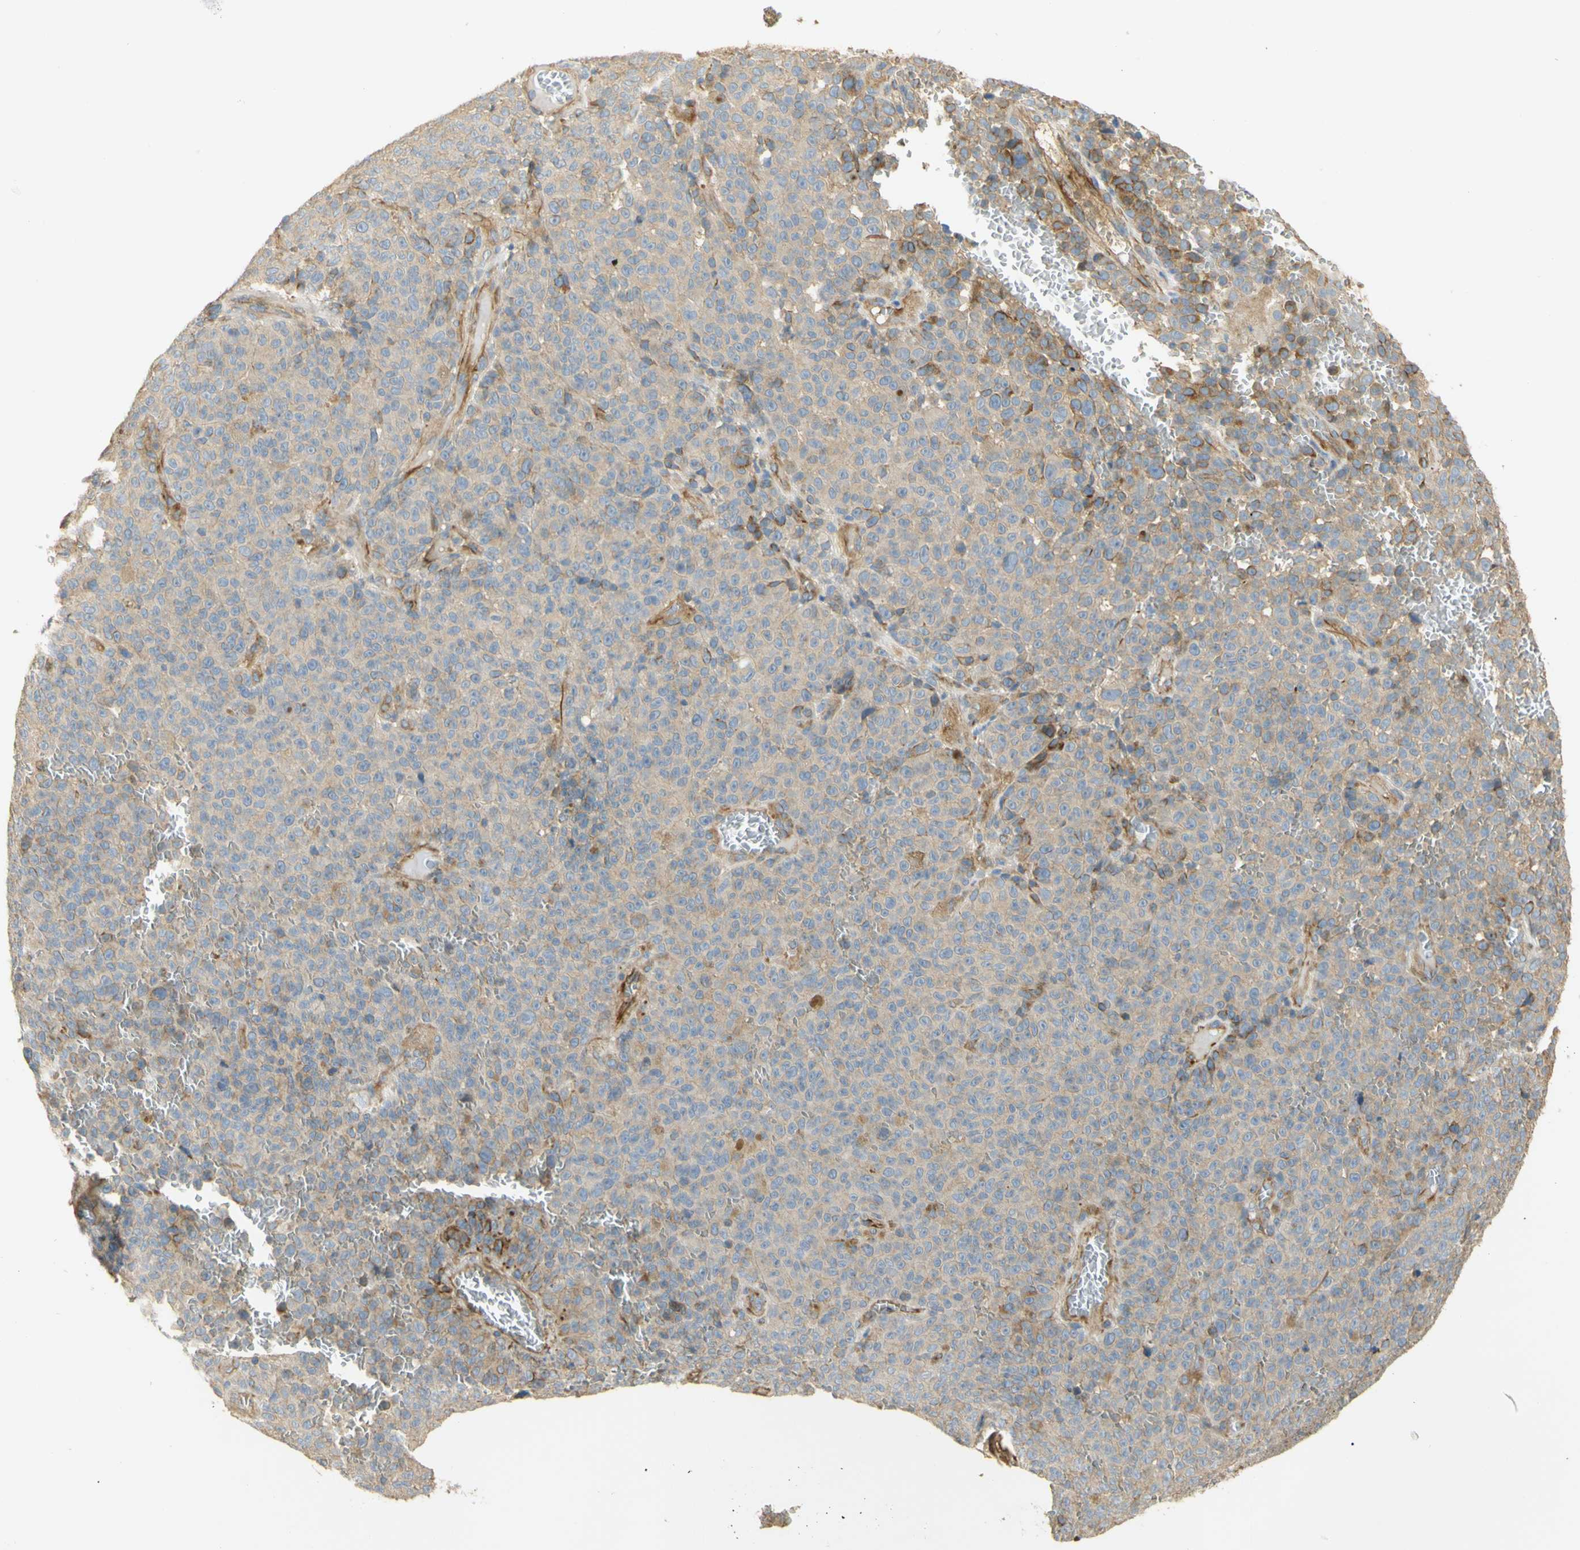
{"staining": {"intensity": "moderate", "quantity": "25%-75%", "location": "cytoplasmic/membranous"}, "tissue": "melanoma", "cell_type": "Tumor cells", "image_type": "cancer", "snomed": [{"axis": "morphology", "description": "Malignant melanoma, NOS"}, {"axis": "topography", "description": "Skin"}], "caption": "Protein expression analysis of malignant melanoma demonstrates moderate cytoplasmic/membranous staining in approximately 25%-75% of tumor cells.", "gene": "KCNE4", "patient": {"sex": "female", "age": 82}}